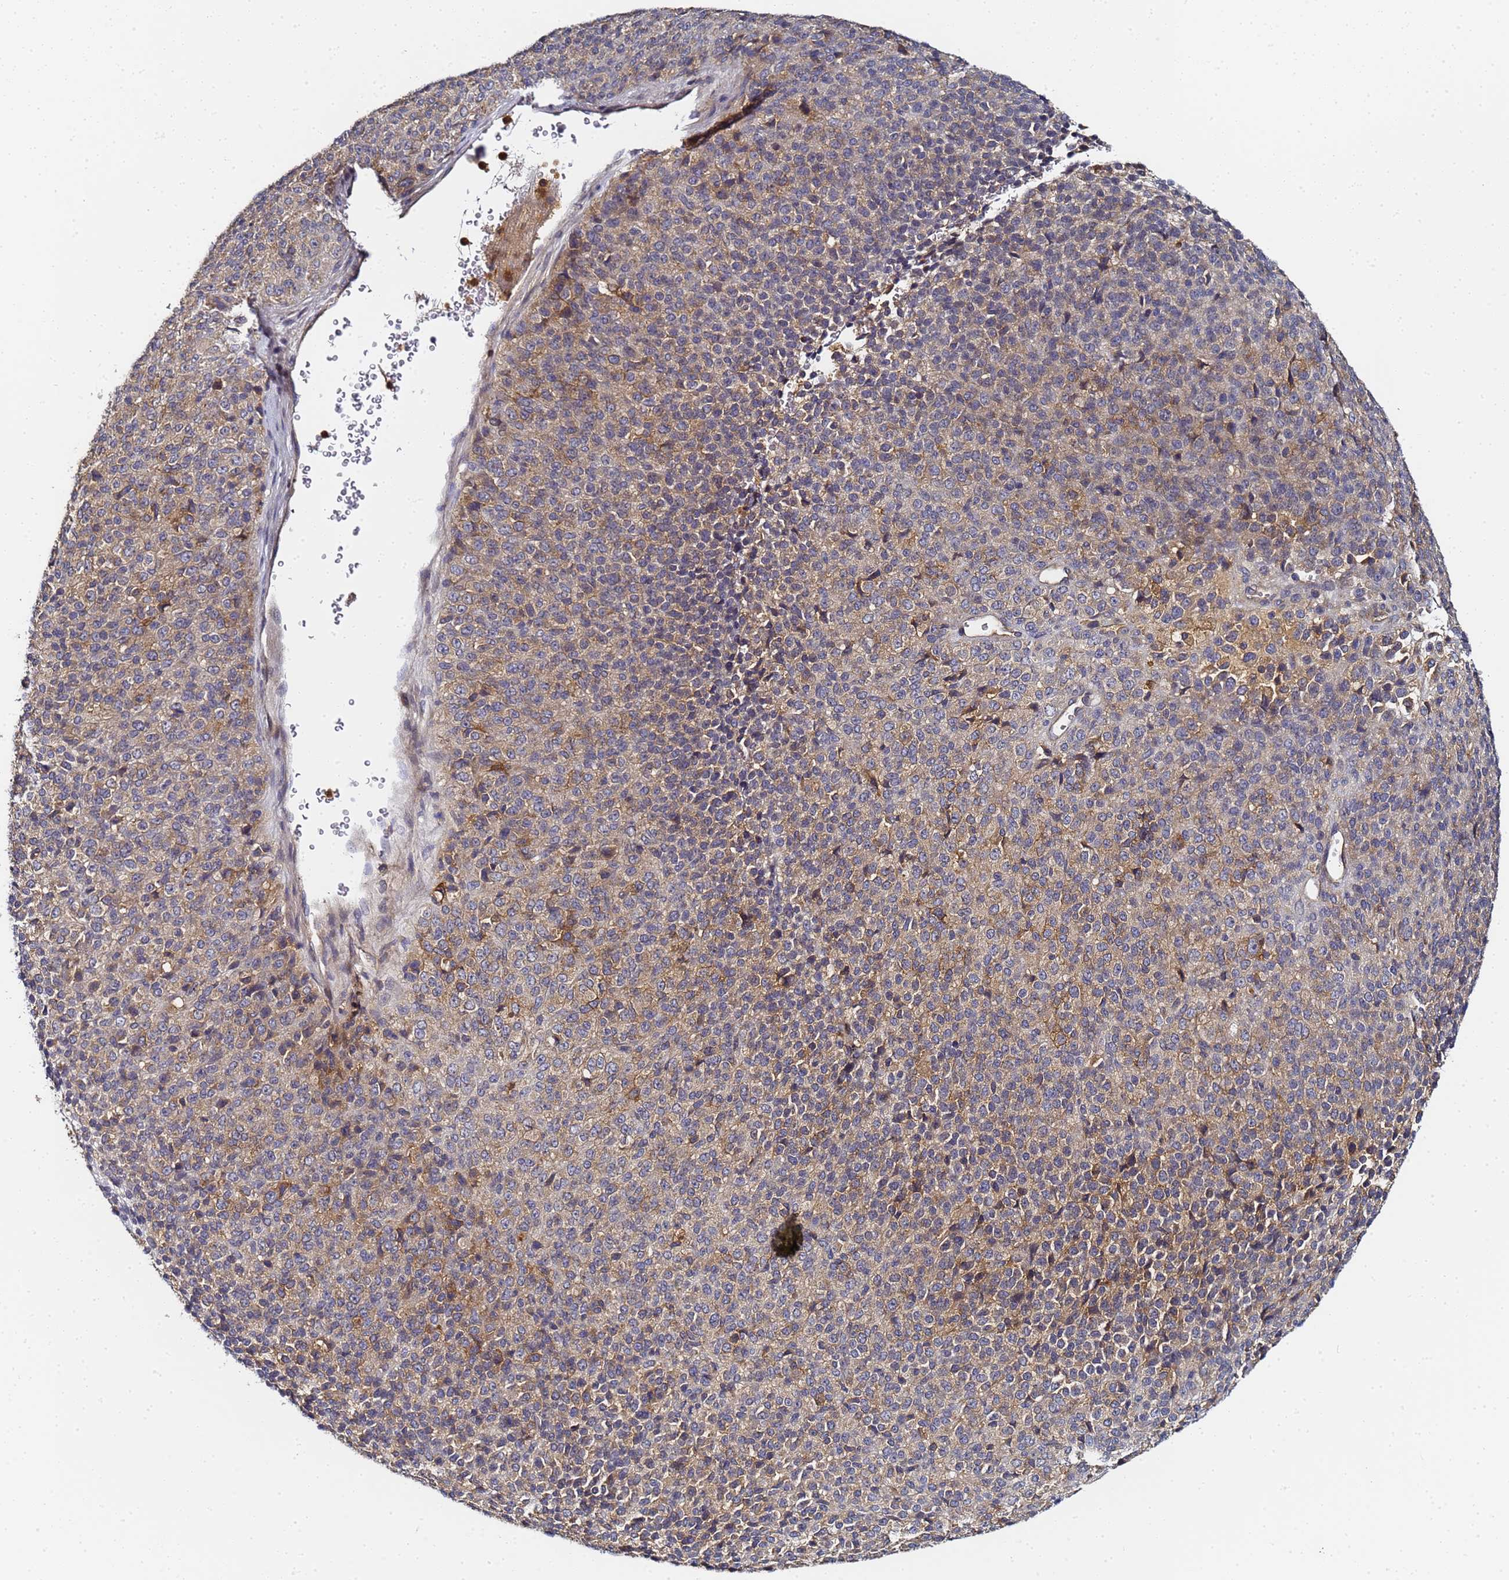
{"staining": {"intensity": "negative", "quantity": "none", "location": "none"}, "tissue": "melanoma", "cell_type": "Tumor cells", "image_type": "cancer", "snomed": [{"axis": "morphology", "description": "Malignant melanoma, Metastatic site"}, {"axis": "topography", "description": "Brain"}], "caption": "IHC micrograph of neoplastic tissue: human melanoma stained with DAB demonstrates no significant protein positivity in tumor cells.", "gene": "LRRC69", "patient": {"sex": "female", "age": 56}}